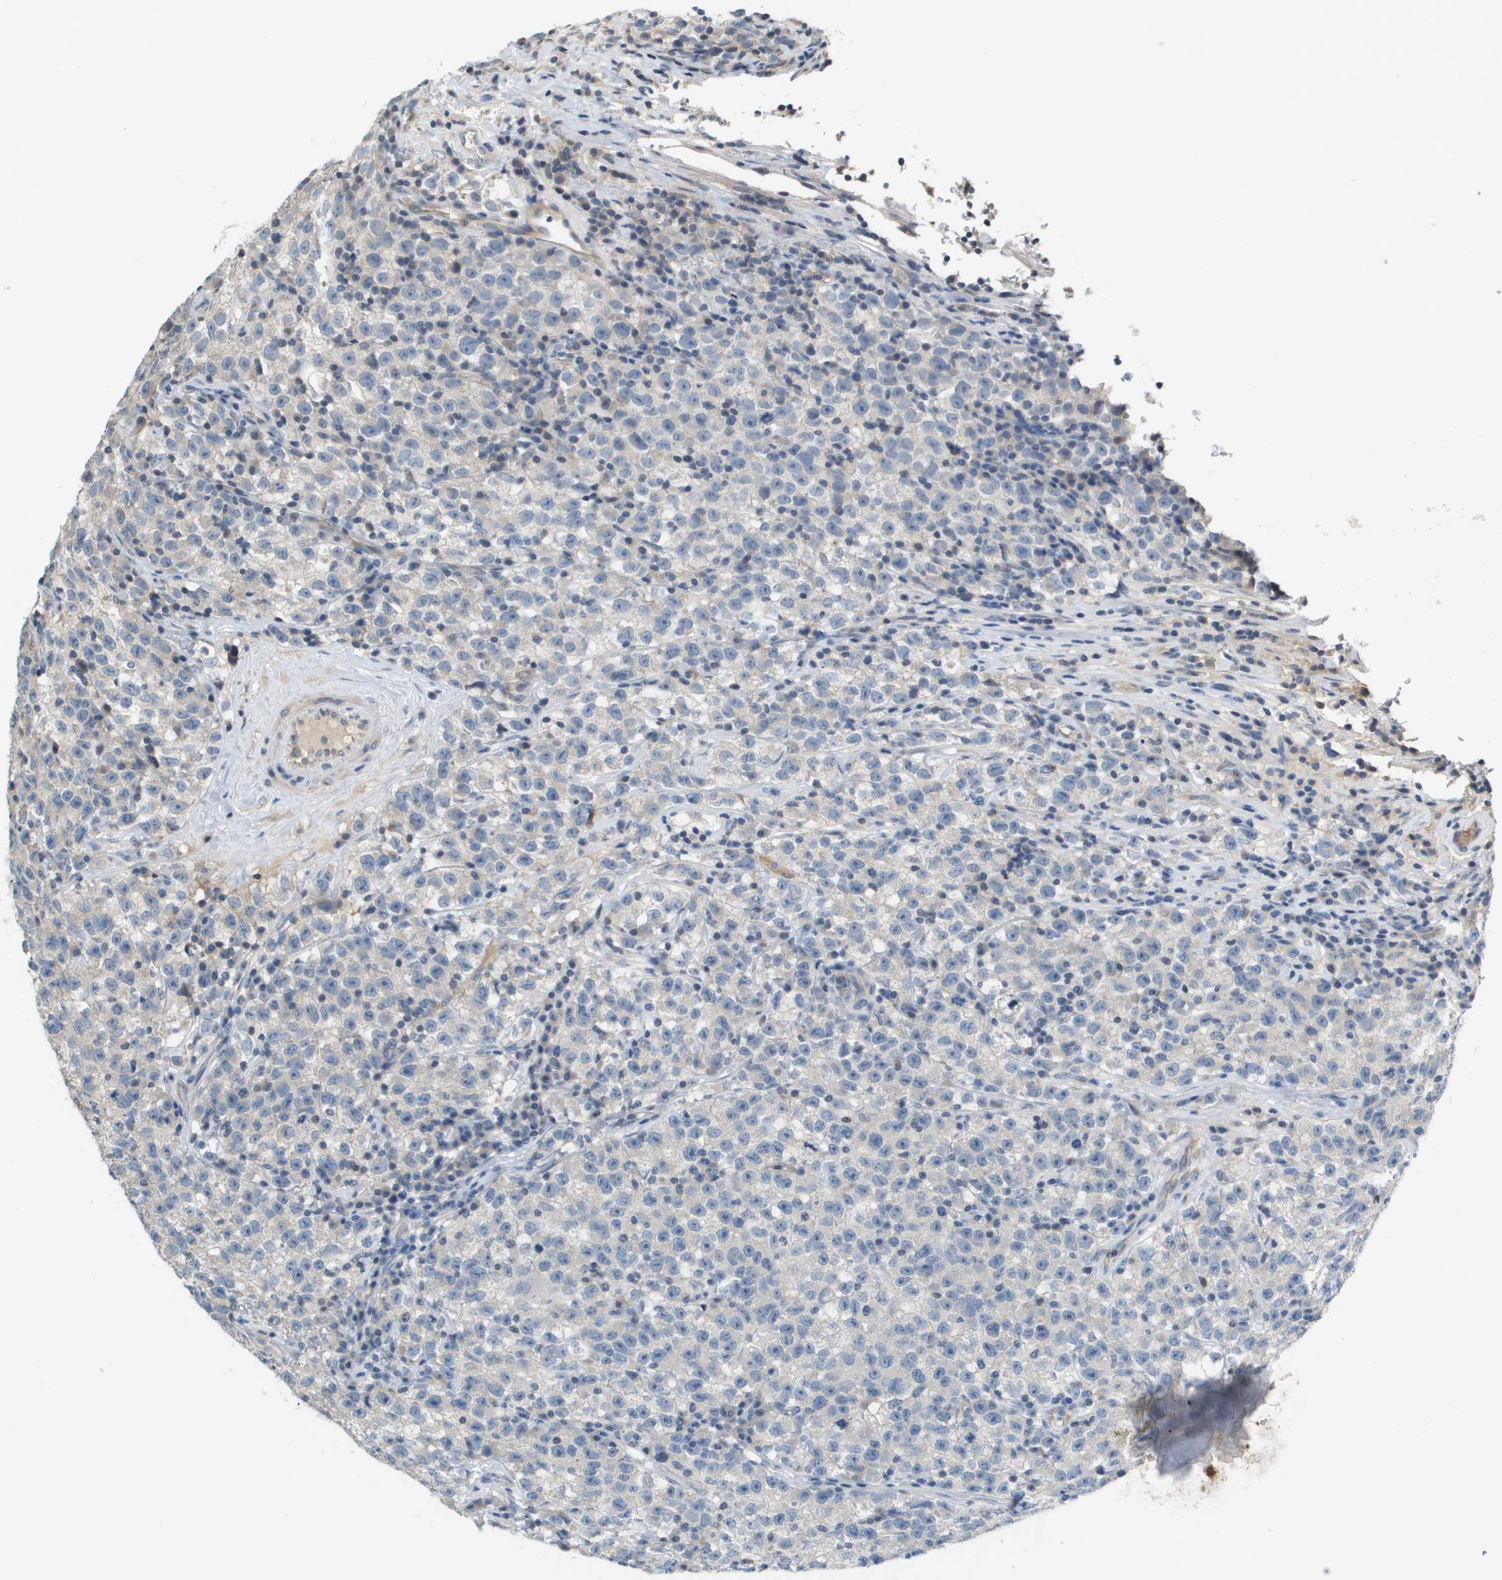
{"staining": {"intensity": "negative", "quantity": "none", "location": "none"}, "tissue": "testis cancer", "cell_type": "Tumor cells", "image_type": "cancer", "snomed": [{"axis": "morphology", "description": "Seminoma, NOS"}, {"axis": "topography", "description": "Testis"}], "caption": "Immunohistochemistry image of neoplastic tissue: testis cancer (seminoma) stained with DAB displays no significant protein positivity in tumor cells.", "gene": "CAPN11", "patient": {"sex": "male", "age": 22}}